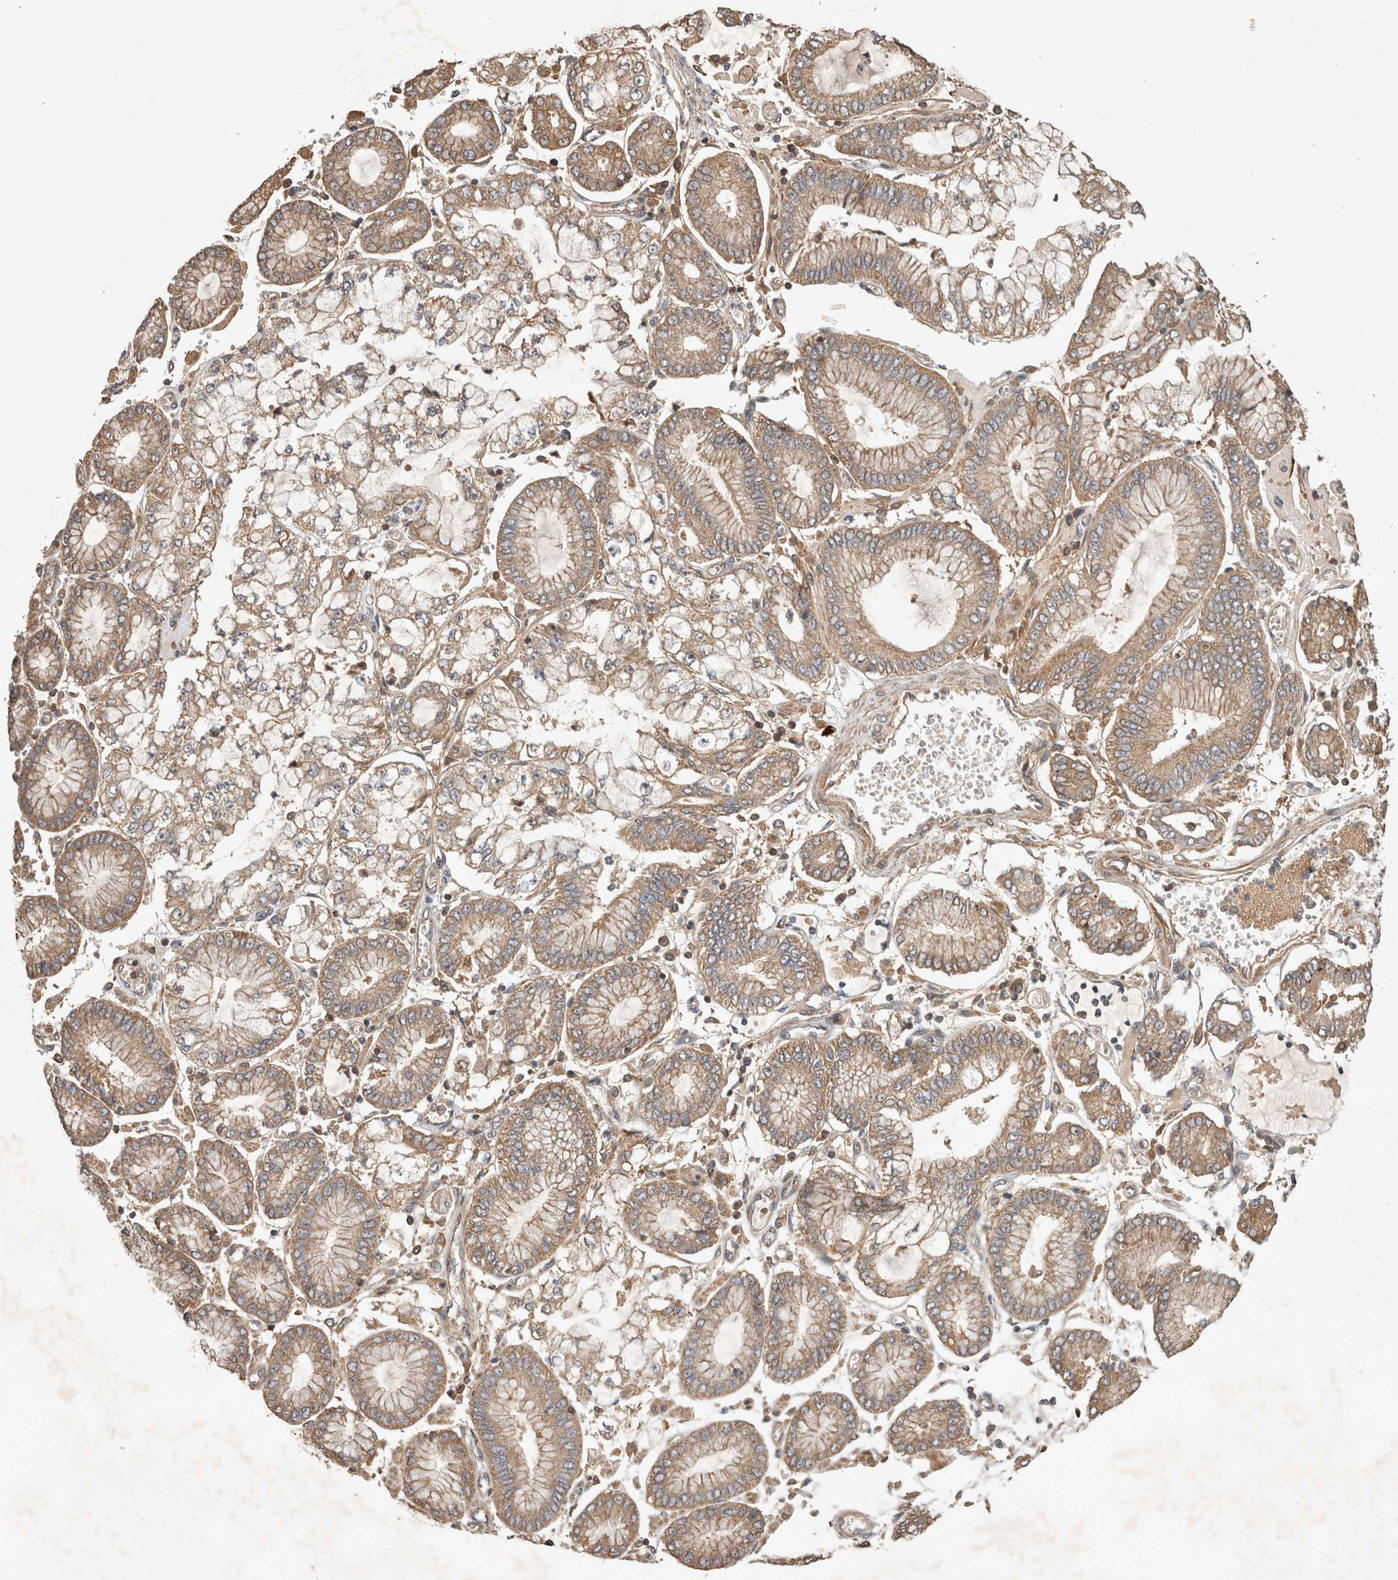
{"staining": {"intensity": "moderate", "quantity": ">75%", "location": "cytoplasmic/membranous"}, "tissue": "stomach cancer", "cell_type": "Tumor cells", "image_type": "cancer", "snomed": [{"axis": "morphology", "description": "Adenocarcinoma, NOS"}, {"axis": "topography", "description": "Stomach"}], "caption": "Immunohistochemical staining of human stomach cancer shows moderate cytoplasmic/membranous protein expression in about >75% of tumor cells.", "gene": "TRMT61B", "patient": {"sex": "male", "age": 76}}